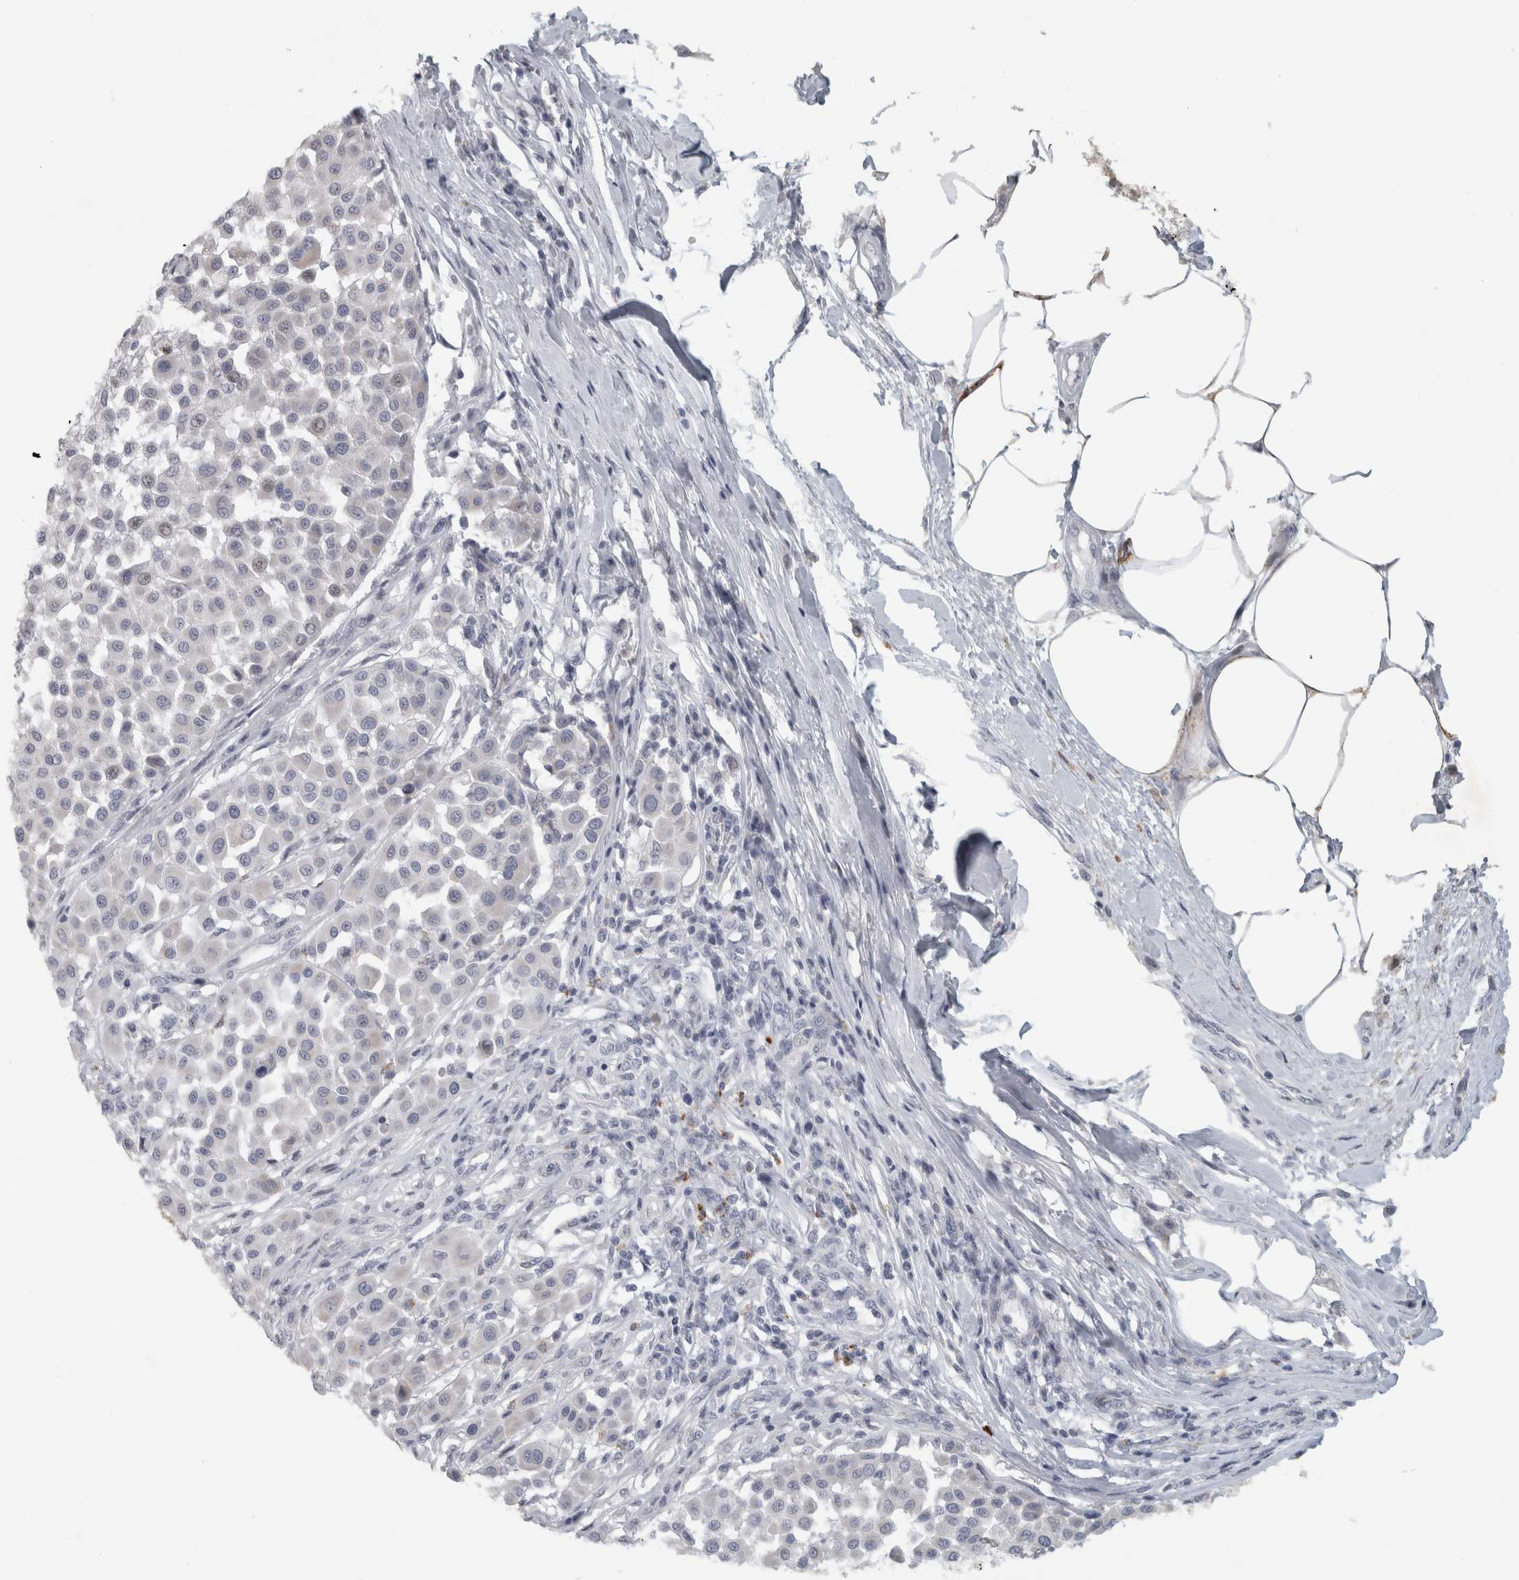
{"staining": {"intensity": "negative", "quantity": "none", "location": "none"}, "tissue": "melanoma", "cell_type": "Tumor cells", "image_type": "cancer", "snomed": [{"axis": "morphology", "description": "Malignant melanoma, Metastatic site"}, {"axis": "topography", "description": "Soft tissue"}], "caption": "DAB immunohistochemical staining of melanoma displays no significant staining in tumor cells.", "gene": "PTPRN2", "patient": {"sex": "male", "age": 41}}